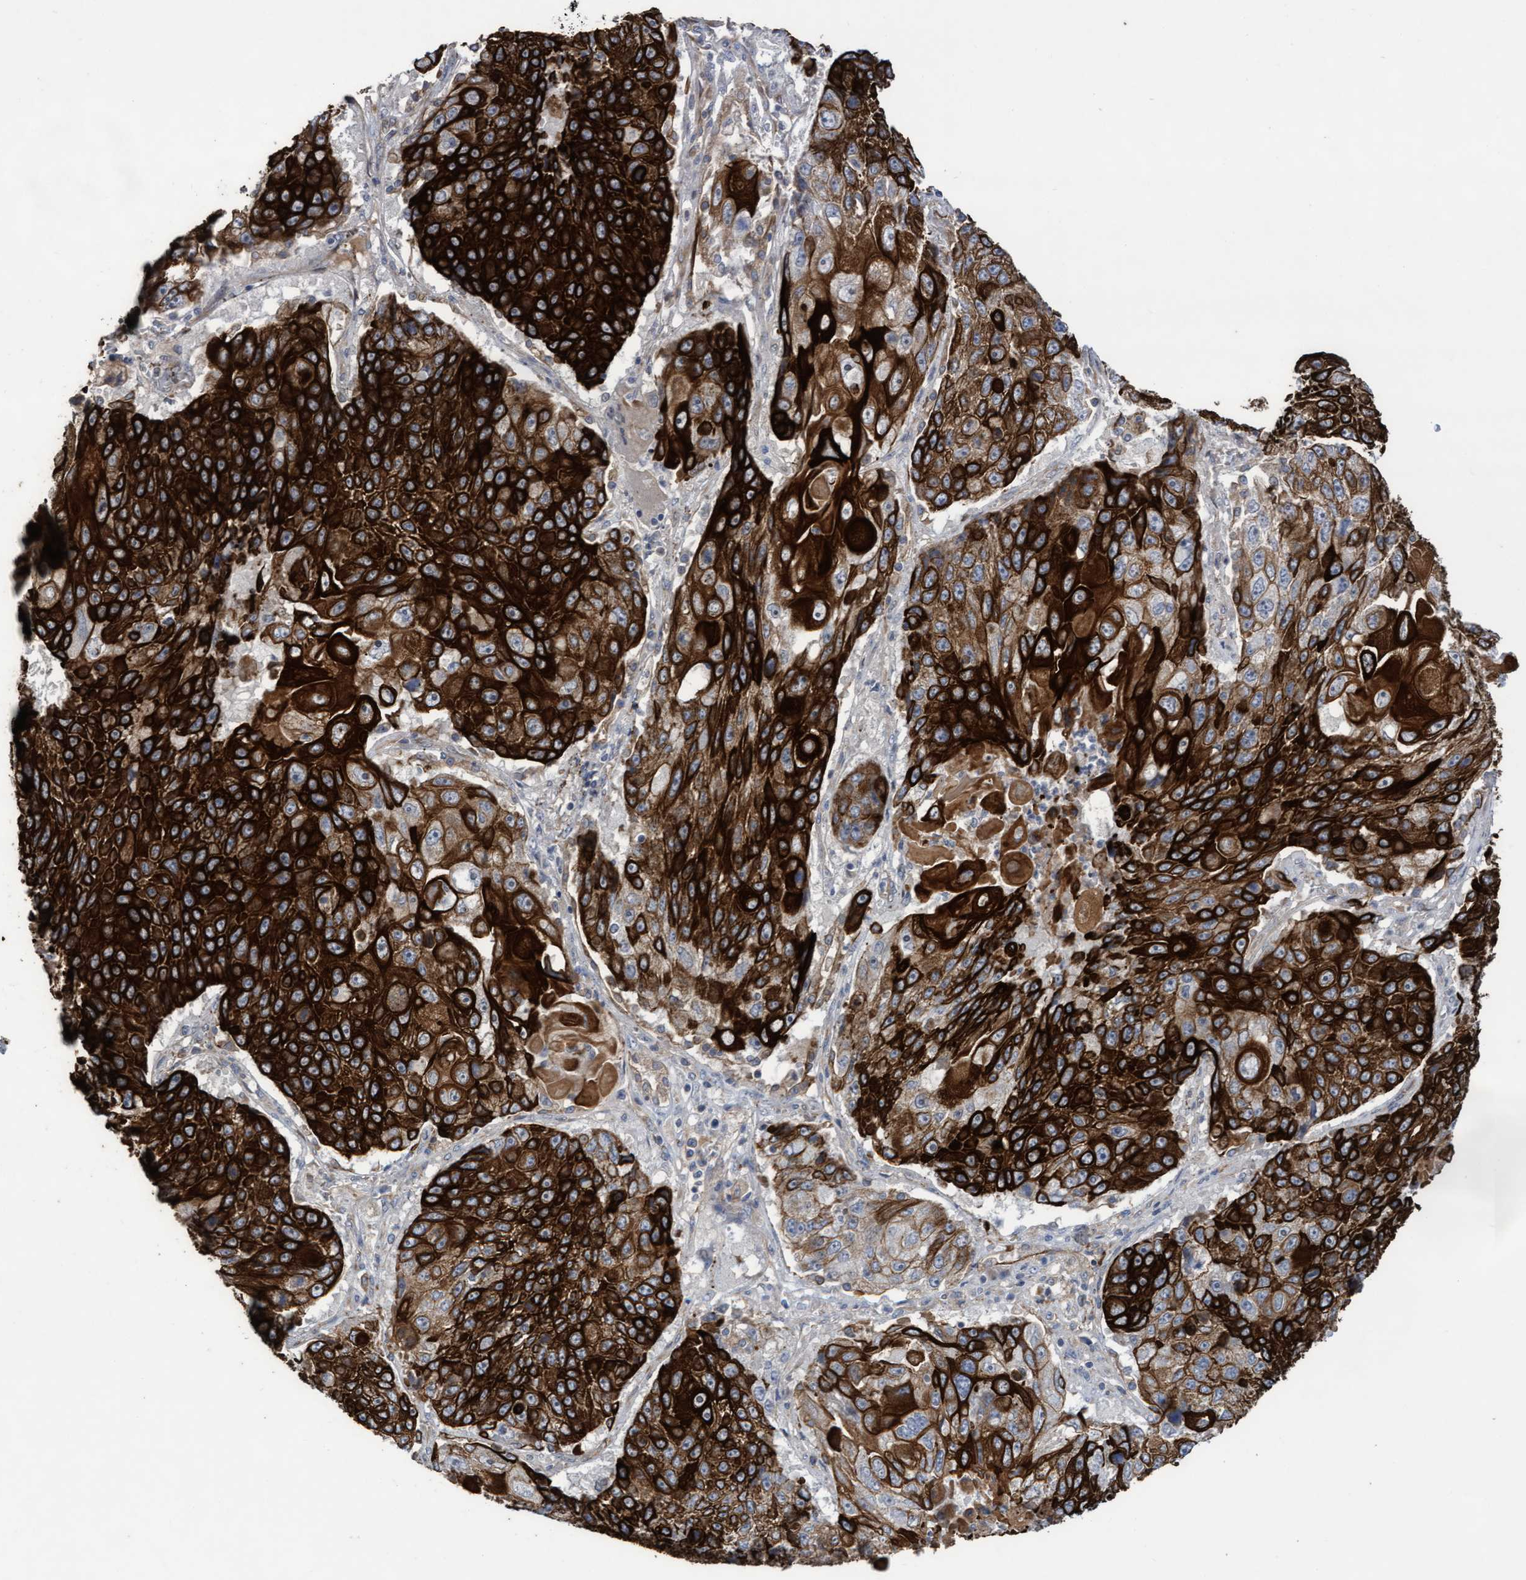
{"staining": {"intensity": "strong", "quantity": ">75%", "location": "cytoplasmic/membranous"}, "tissue": "lung cancer", "cell_type": "Tumor cells", "image_type": "cancer", "snomed": [{"axis": "morphology", "description": "Squamous cell carcinoma, NOS"}, {"axis": "topography", "description": "Lung"}], "caption": "Lung cancer (squamous cell carcinoma) stained with DAB immunohistochemistry (IHC) reveals high levels of strong cytoplasmic/membranous expression in approximately >75% of tumor cells.", "gene": "KRT24", "patient": {"sex": "male", "age": 61}}